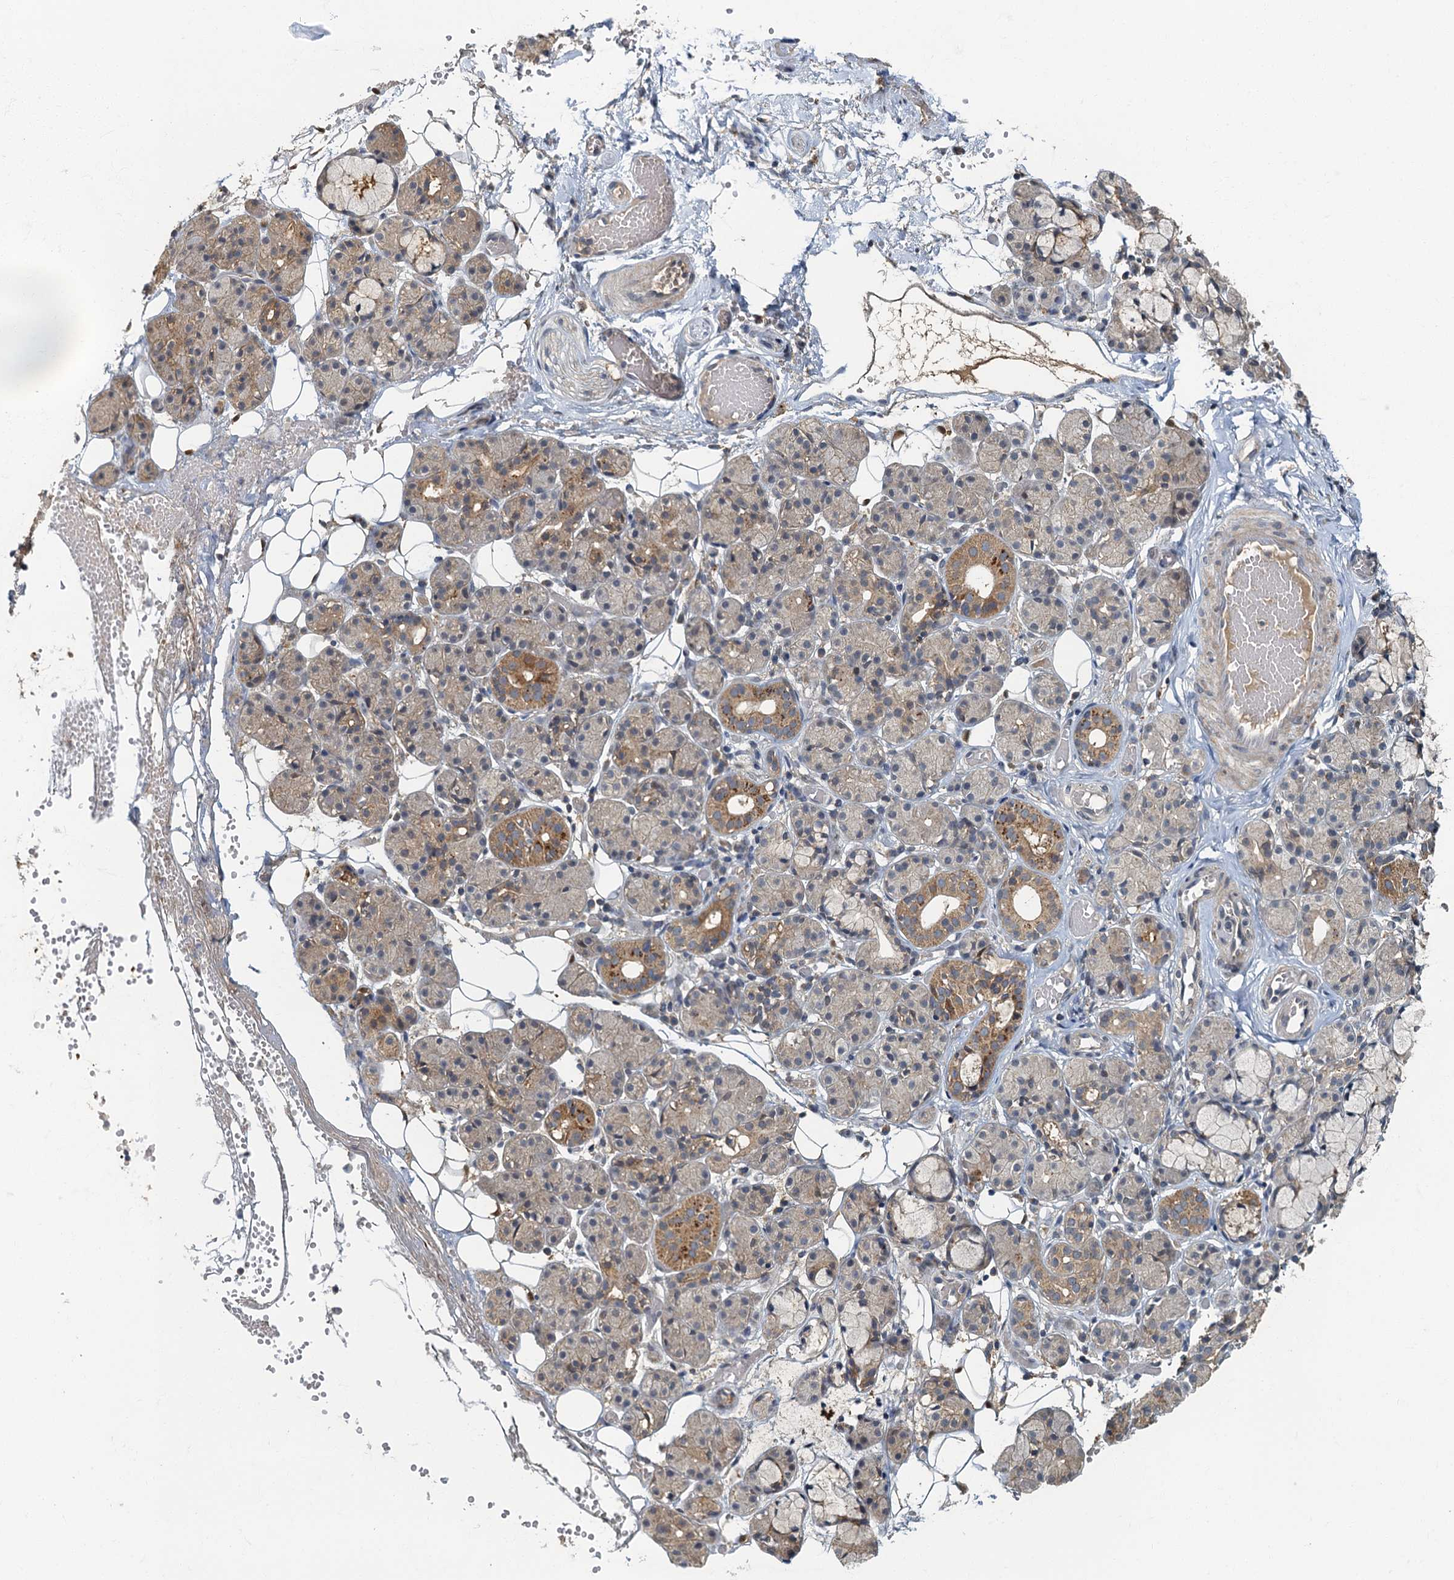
{"staining": {"intensity": "moderate", "quantity": "25%-75%", "location": "cytoplasmic/membranous"}, "tissue": "salivary gland", "cell_type": "Glandular cells", "image_type": "normal", "snomed": [{"axis": "morphology", "description": "Normal tissue, NOS"}, {"axis": "topography", "description": "Salivary gland"}], "caption": "Salivary gland stained with immunohistochemistry displays moderate cytoplasmic/membranous expression in approximately 25%-75% of glandular cells. The staining was performed using DAB (3,3'-diaminobenzidine), with brown indicating positive protein expression. Nuclei are stained blue with hematoxylin.", "gene": "WDCP", "patient": {"sex": "male", "age": 63}}